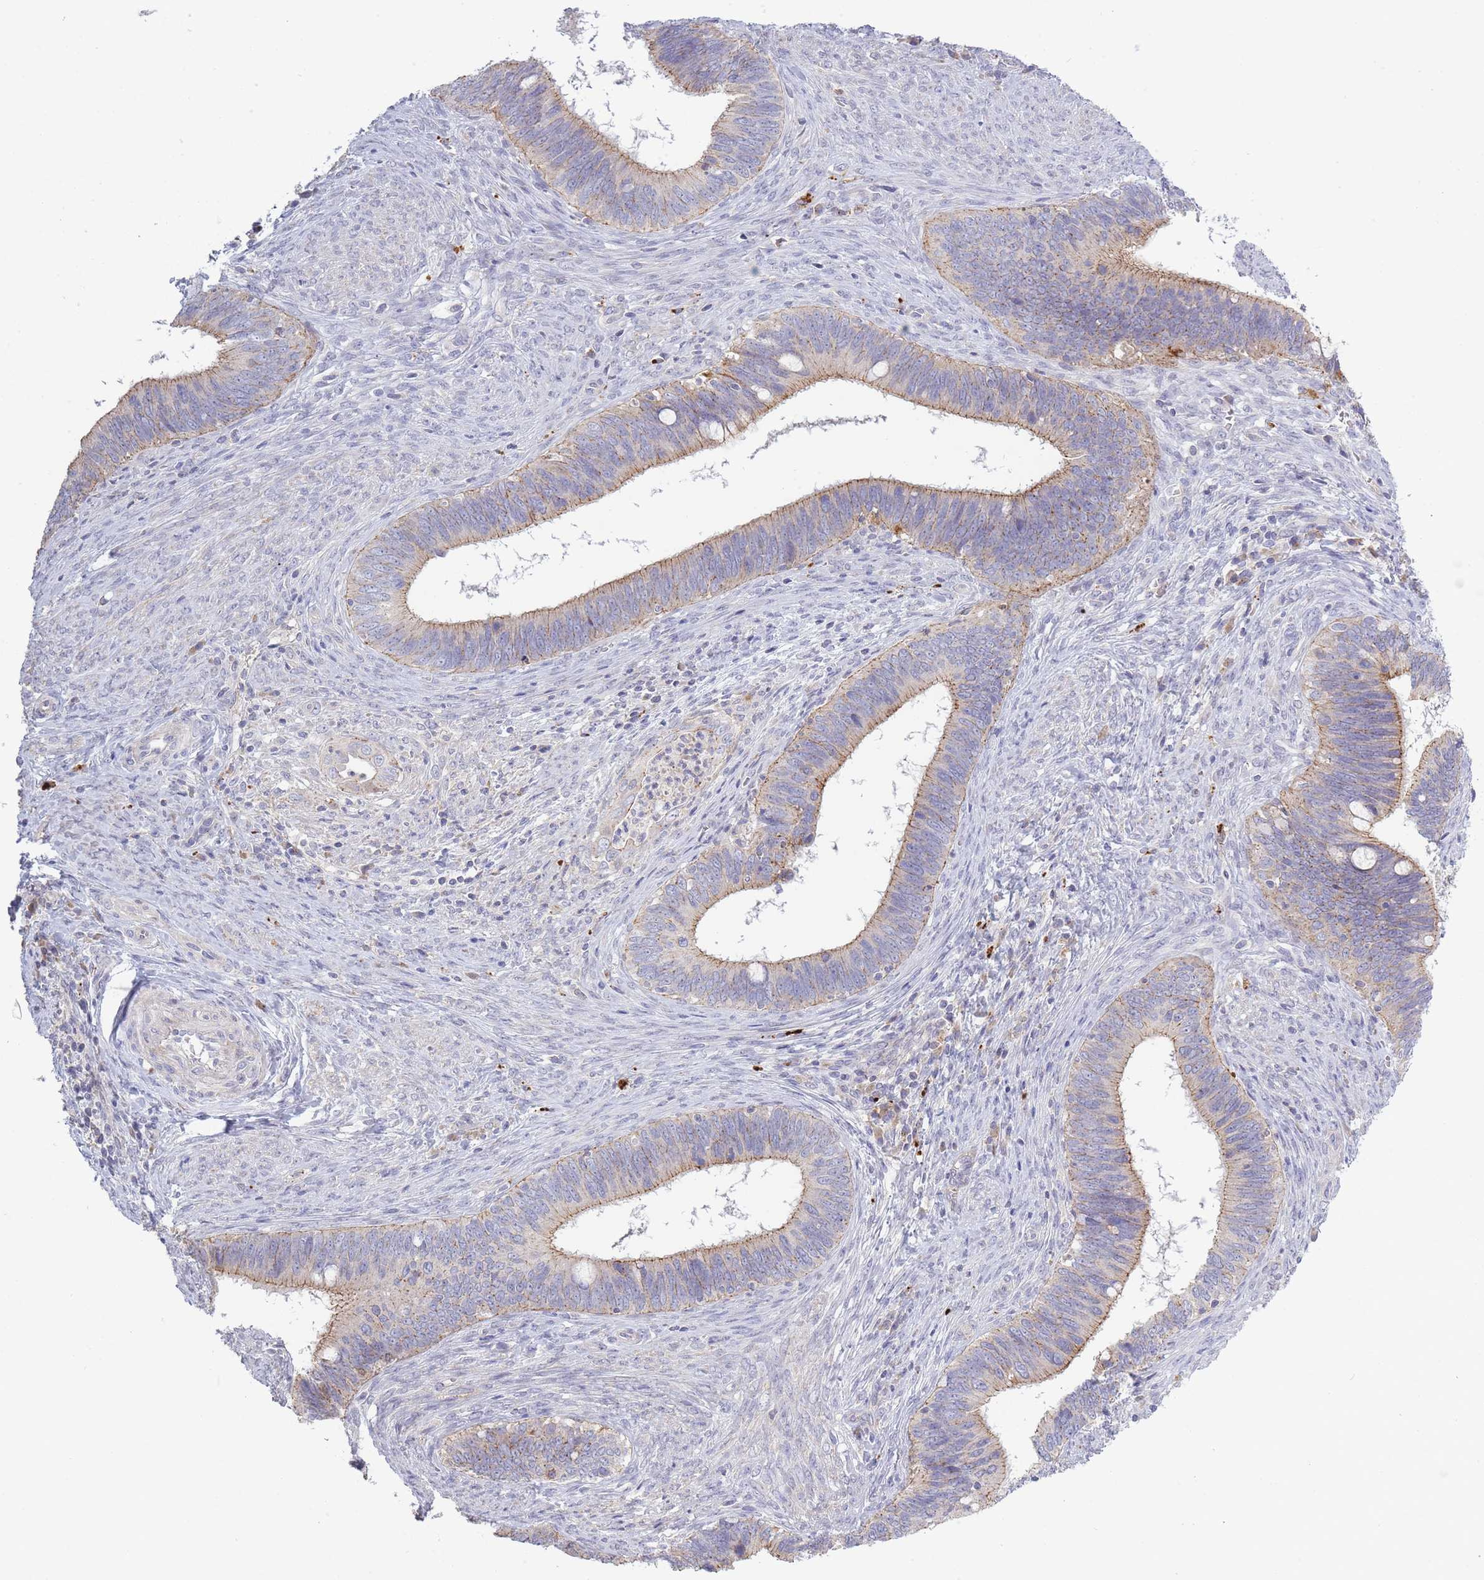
{"staining": {"intensity": "moderate", "quantity": "<25%", "location": "cytoplasmic/membranous"}, "tissue": "cervical cancer", "cell_type": "Tumor cells", "image_type": "cancer", "snomed": [{"axis": "morphology", "description": "Adenocarcinoma, NOS"}, {"axis": "topography", "description": "Cervix"}], "caption": "Immunohistochemical staining of cervical adenocarcinoma demonstrates moderate cytoplasmic/membranous protein expression in about <25% of tumor cells.", "gene": "TRIM61", "patient": {"sex": "female", "age": 42}}